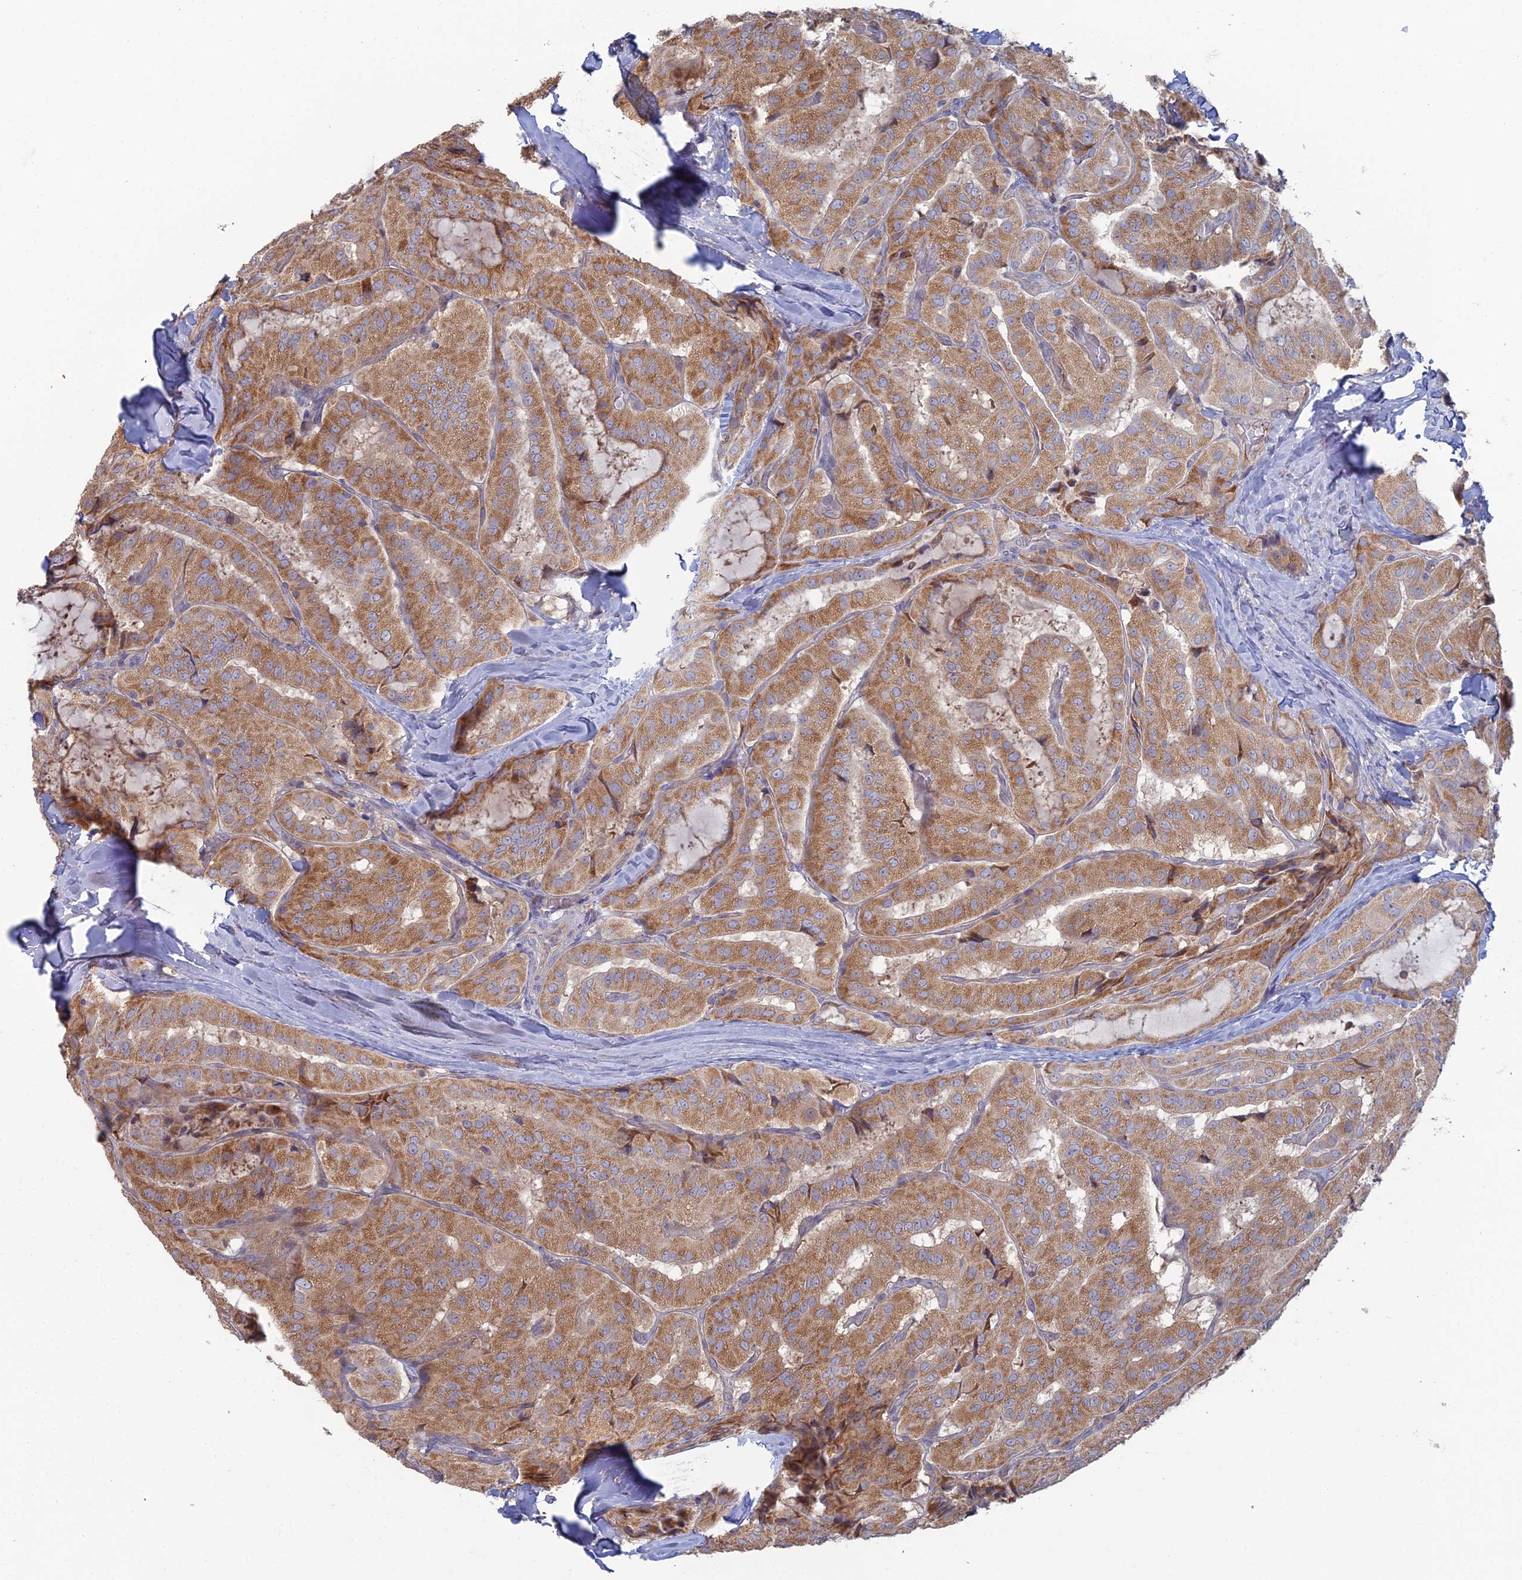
{"staining": {"intensity": "moderate", "quantity": ">75%", "location": "cytoplasmic/membranous"}, "tissue": "thyroid cancer", "cell_type": "Tumor cells", "image_type": "cancer", "snomed": [{"axis": "morphology", "description": "Normal tissue, NOS"}, {"axis": "morphology", "description": "Papillary adenocarcinoma, NOS"}, {"axis": "topography", "description": "Thyroid gland"}], "caption": "DAB immunohistochemical staining of human thyroid cancer shows moderate cytoplasmic/membranous protein staining in approximately >75% of tumor cells.", "gene": "ARL16", "patient": {"sex": "female", "age": 59}}